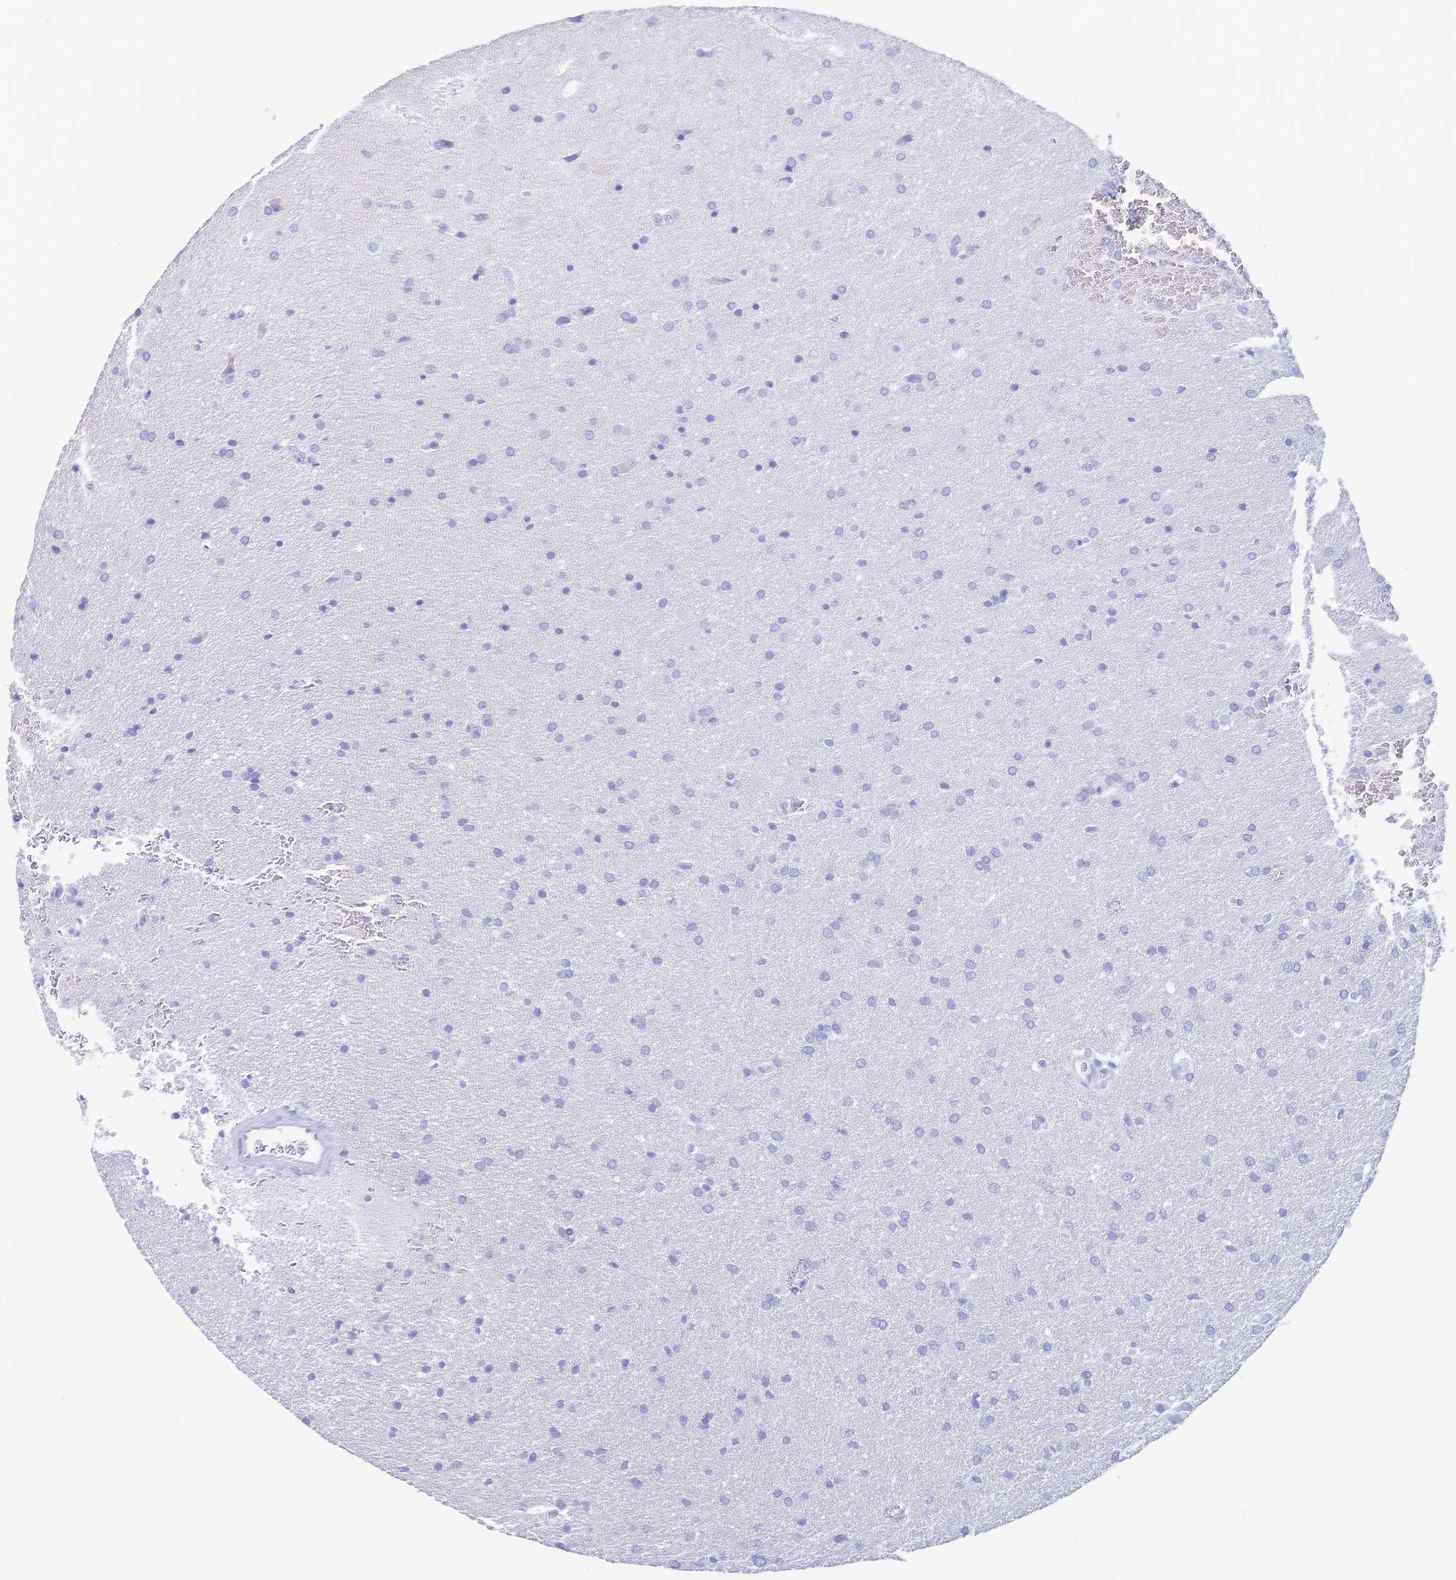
{"staining": {"intensity": "negative", "quantity": "none", "location": "none"}, "tissue": "glioma", "cell_type": "Tumor cells", "image_type": "cancer", "snomed": [{"axis": "morphology", "description": "Glioma, malignant, Low grade"}, {"axis": "topography", "description": "Brain"}], "caption": "The image demonstrates no significant expression in tumor cells of malignant glioma (low-grade).", "gene": "IL2RB", "patient": {"sex": "female", "age": 34}}